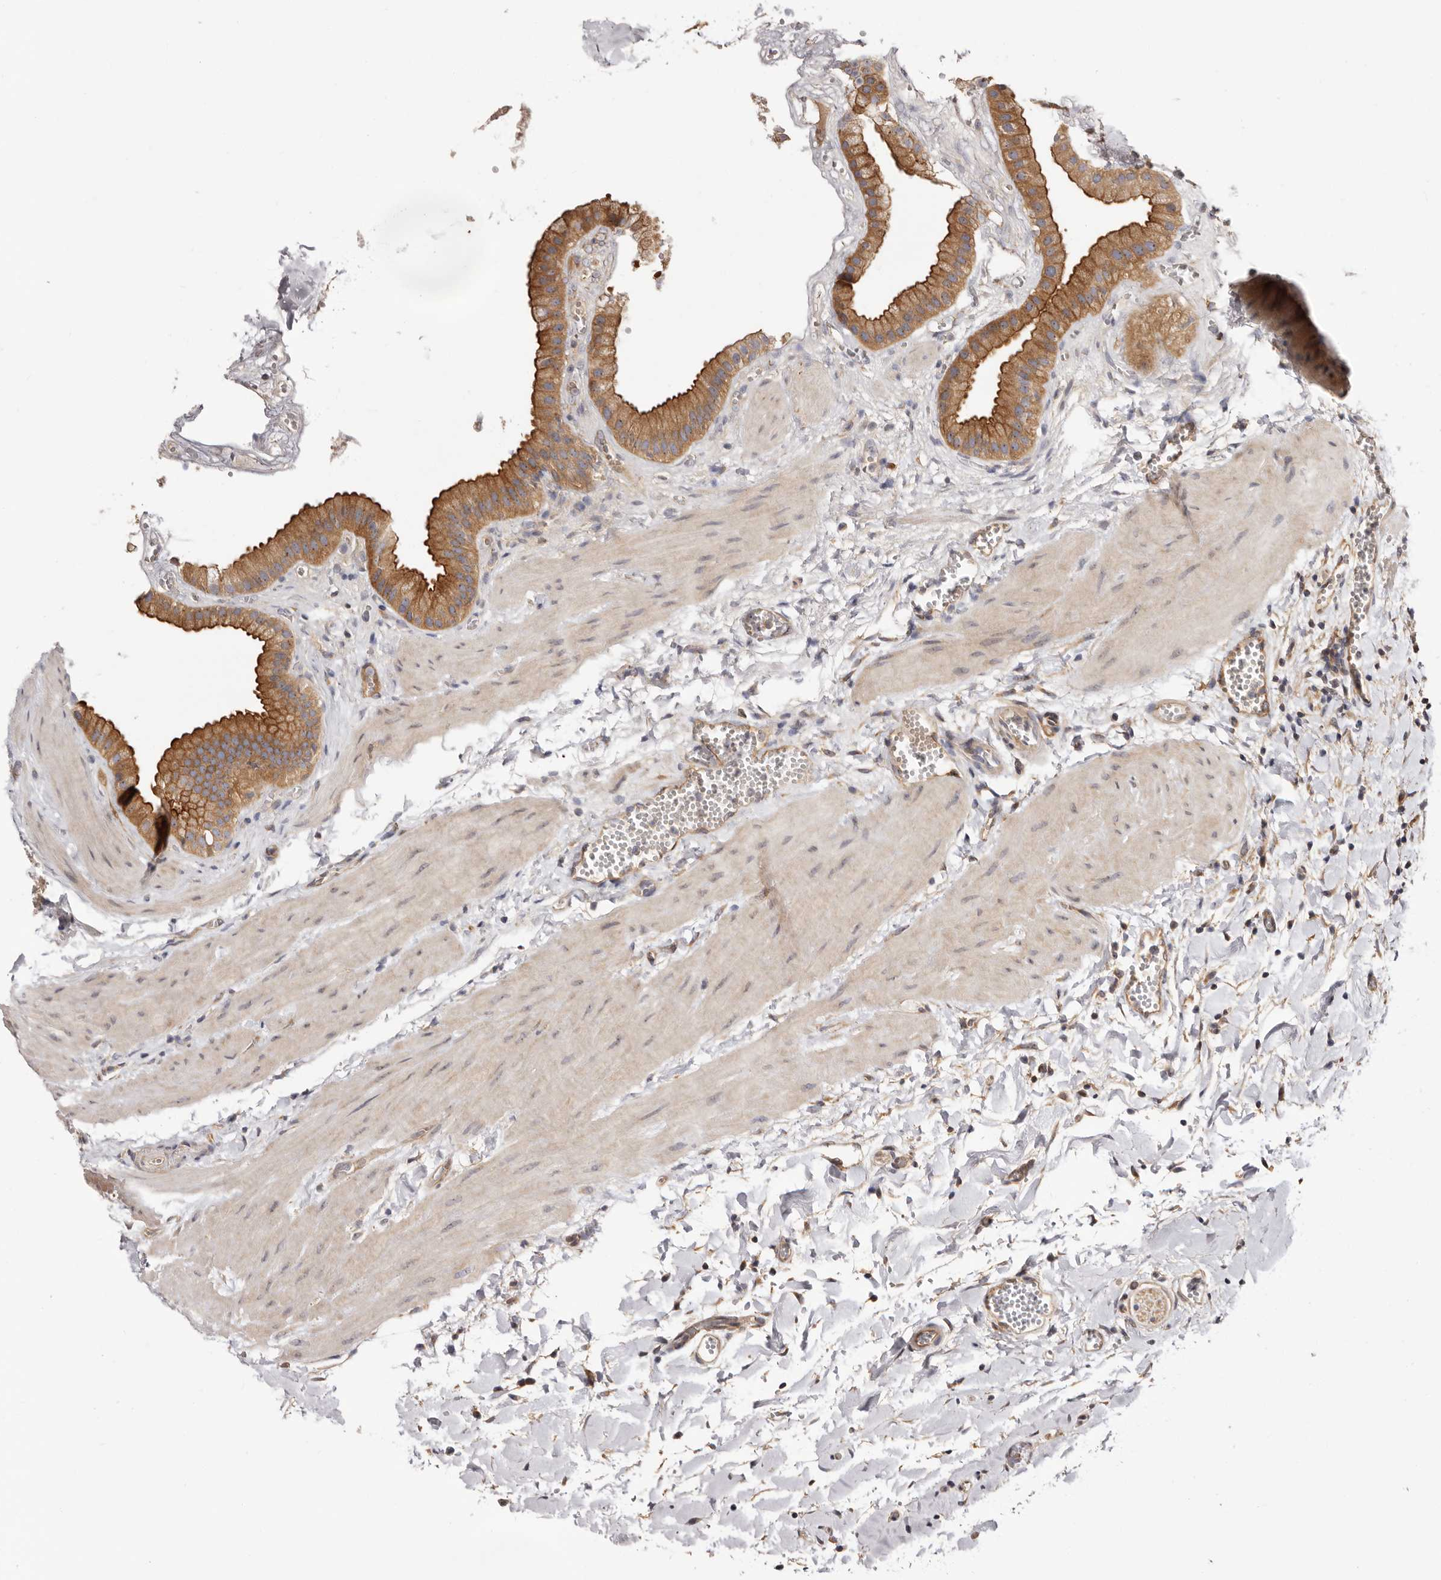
{"staining": {"intensity": "moderate", "quantity": ">75%", "location": "cytoplasmic/membranous,nuclear"}, "tissue": "gallbladder", "cell_type": "Glandular cells", "image_type": "normal", "snomed": [{"axis": "morphology", "description": "Normal tissue, NOS"}, {"axis": "topography", "description": "Gallbladder"}], "caption": "Gallbladder stained with immunohistochemistry displays moderate cytoplasmic/membranous,nuclear positivity in approximately >75% of glandular cells. The protein is stained brown, and the nuclei are stained in blue (DAB IHC with brightfield microscopy, high magnification).", "gene": "PANK4", "patient": {"sex": "male", "age": 55}}